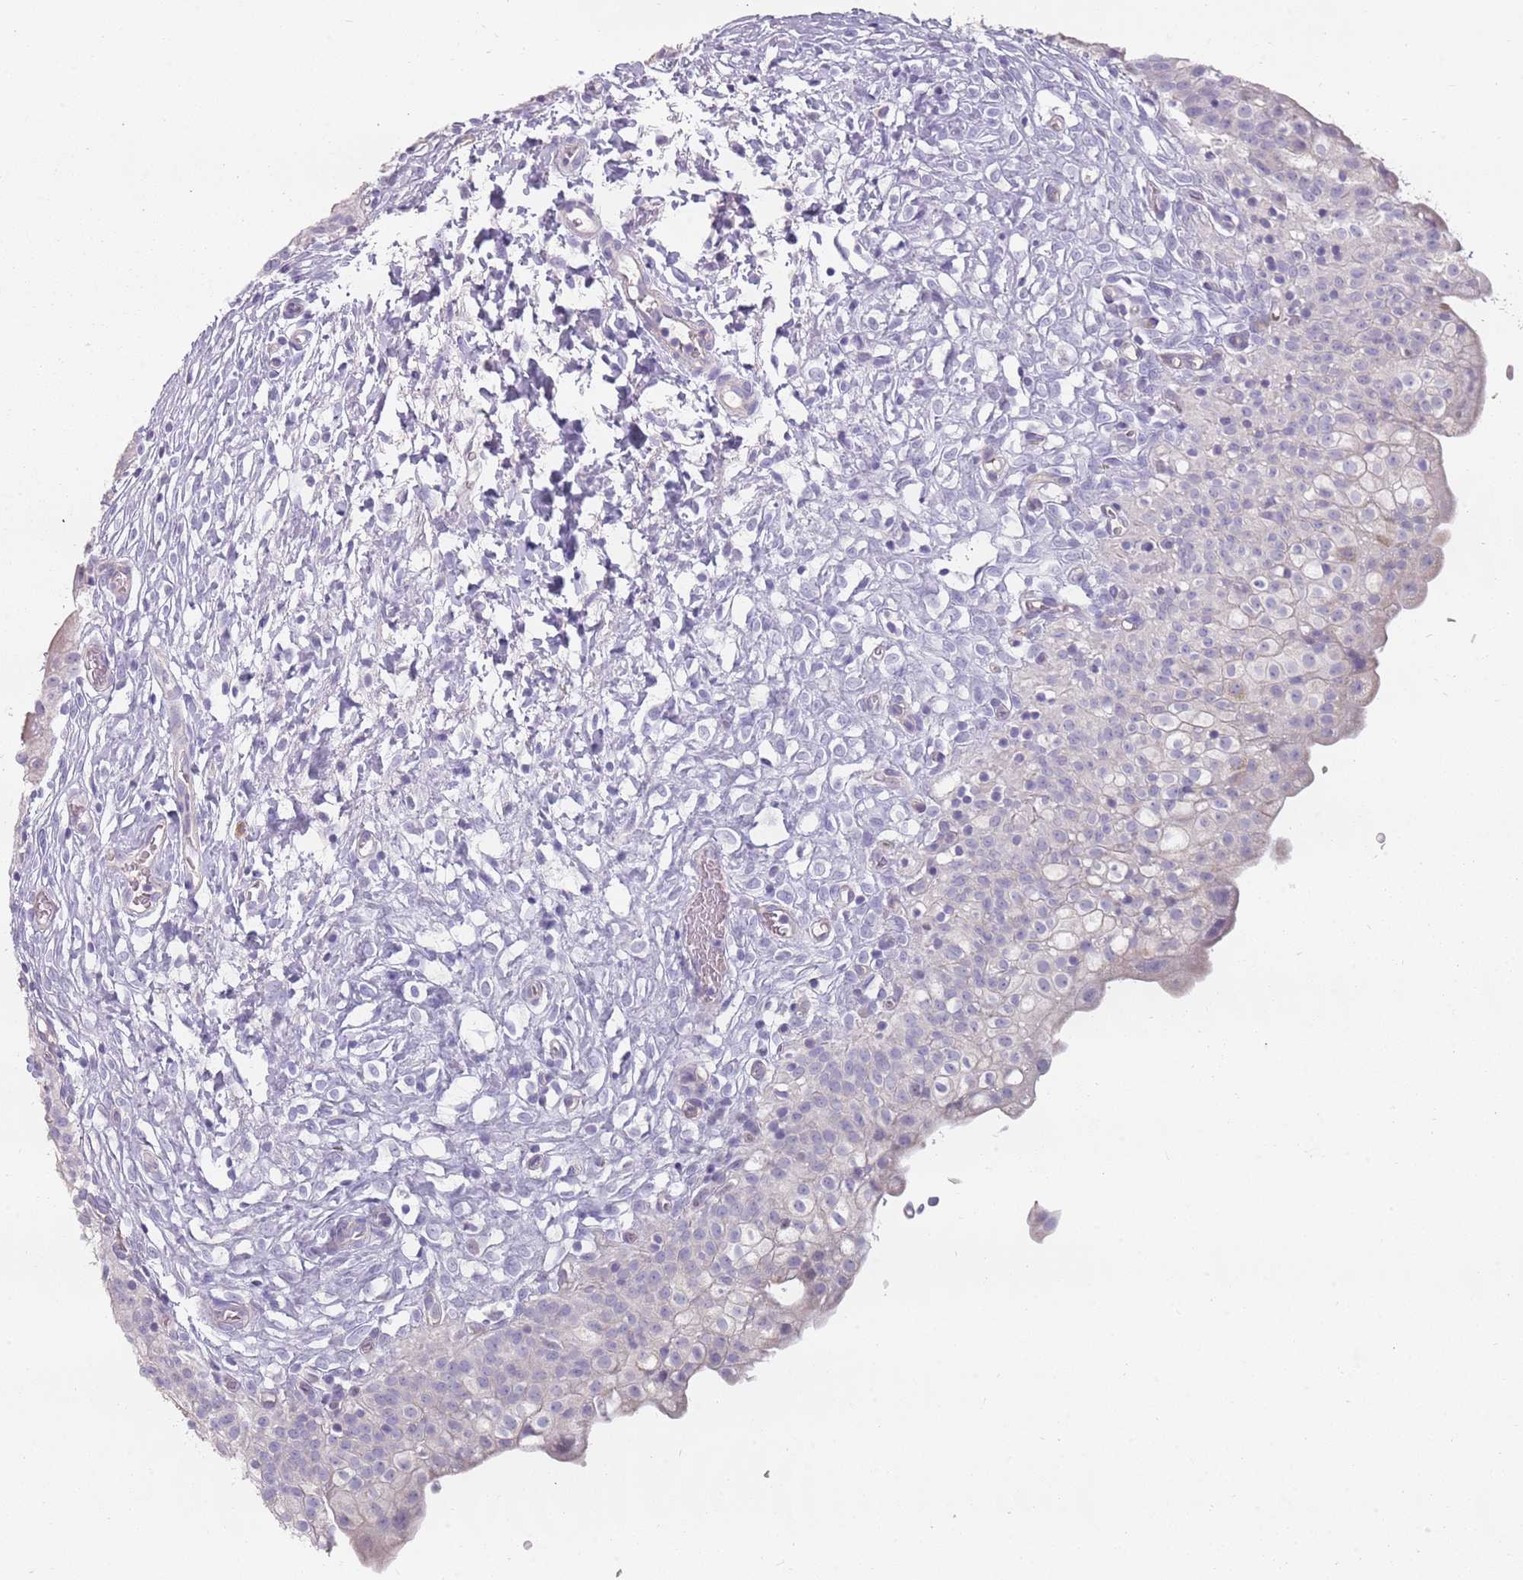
{"staining": {"intensity": "weak", "quantity": "<25%", "location": "cytoplasmic/membranous"}, "tissue": "urinary bladder", "cell_type": "Urothelial cells", "image_type": "normal", "snomed": [{"axis": "morphology", "description": "Normal tissue, NOS"}, {"axis": "topography", "description": "Urinary bladder"}], "caption": "Immunohistochemistry photomicrograph of normal human urinary bladder stained for a protein (brown), which reveals no positivity in urothelial cells.", "gene": "DDX4", "patient": {"sex": "male", "age": 55}}